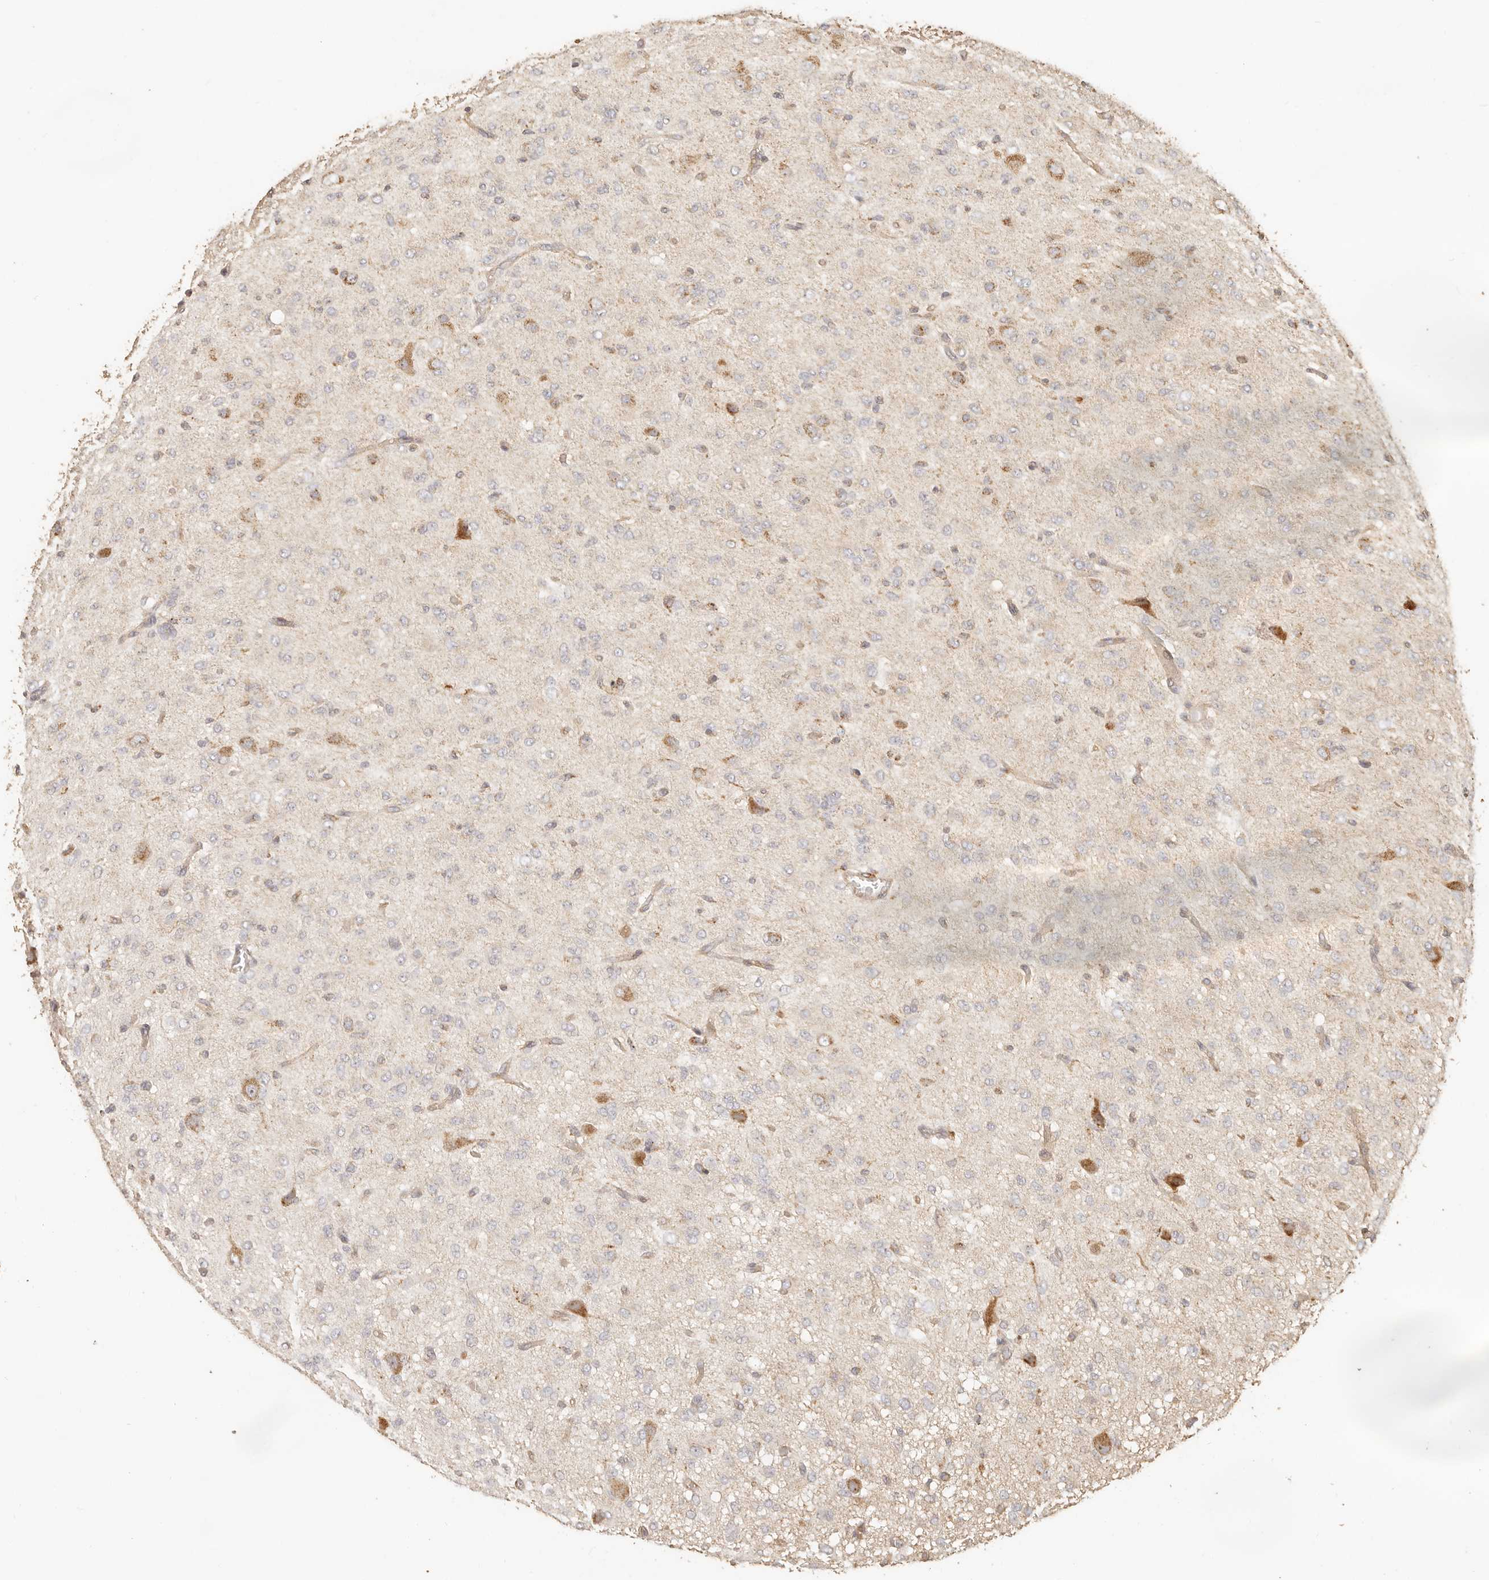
{"staining": {"intensity": "negative", "quantity": "none", "location": "none"}, "tissue": "glioma", "cell_type": "Tumor cells", "image_type": "cancer", "snomed": [{"axis": "morphology", "description": "Glioma, malignant, High grade"}, {"axis": "topography", "description": "Brain"}], "caption": "This is an immunohistochemistry (IHC) photomicrograph of human high-grade glioma (malignant). There is no staining in tumor cells.", "gene": "PTPN22", "patient": {"sex": "female", "age": 59}}